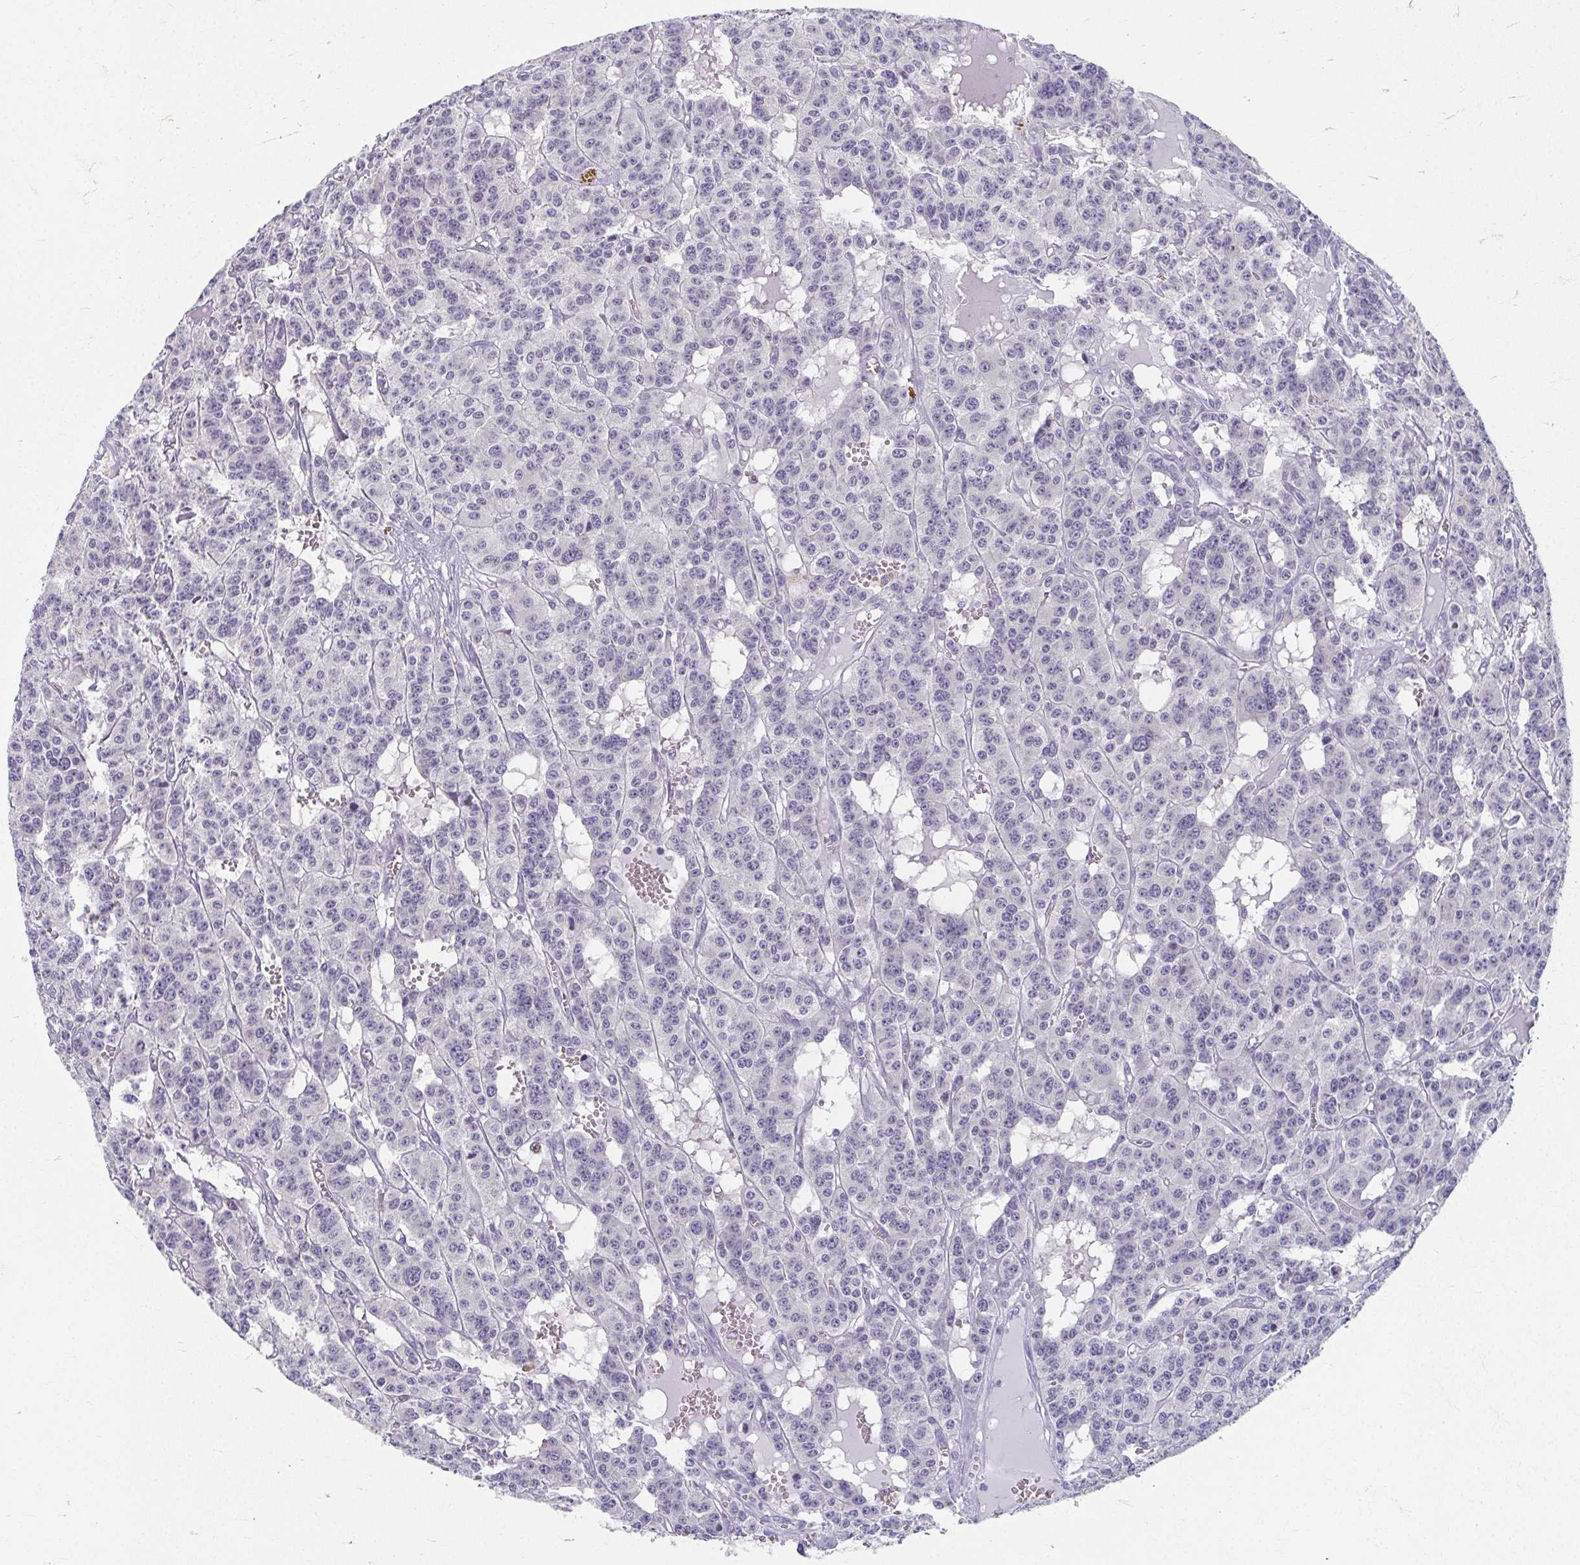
{"staining": {"intensity": "negative", "quantity": "none", "location": "none"}, "tissue": "carcinoid", "cell_type": "Tumor cells", "image_type": "cancer", "snomed": [{"axis": "morphology", "description": "Carcinoid, malignant, NOS"}, {"axis": "topography", "description": "Lung"}], "caption": "Tumor cells are negative for brown protein staining in carcinoid.", "gene": "CAMKV", "patient": {"sex": "female", "age": 71}}